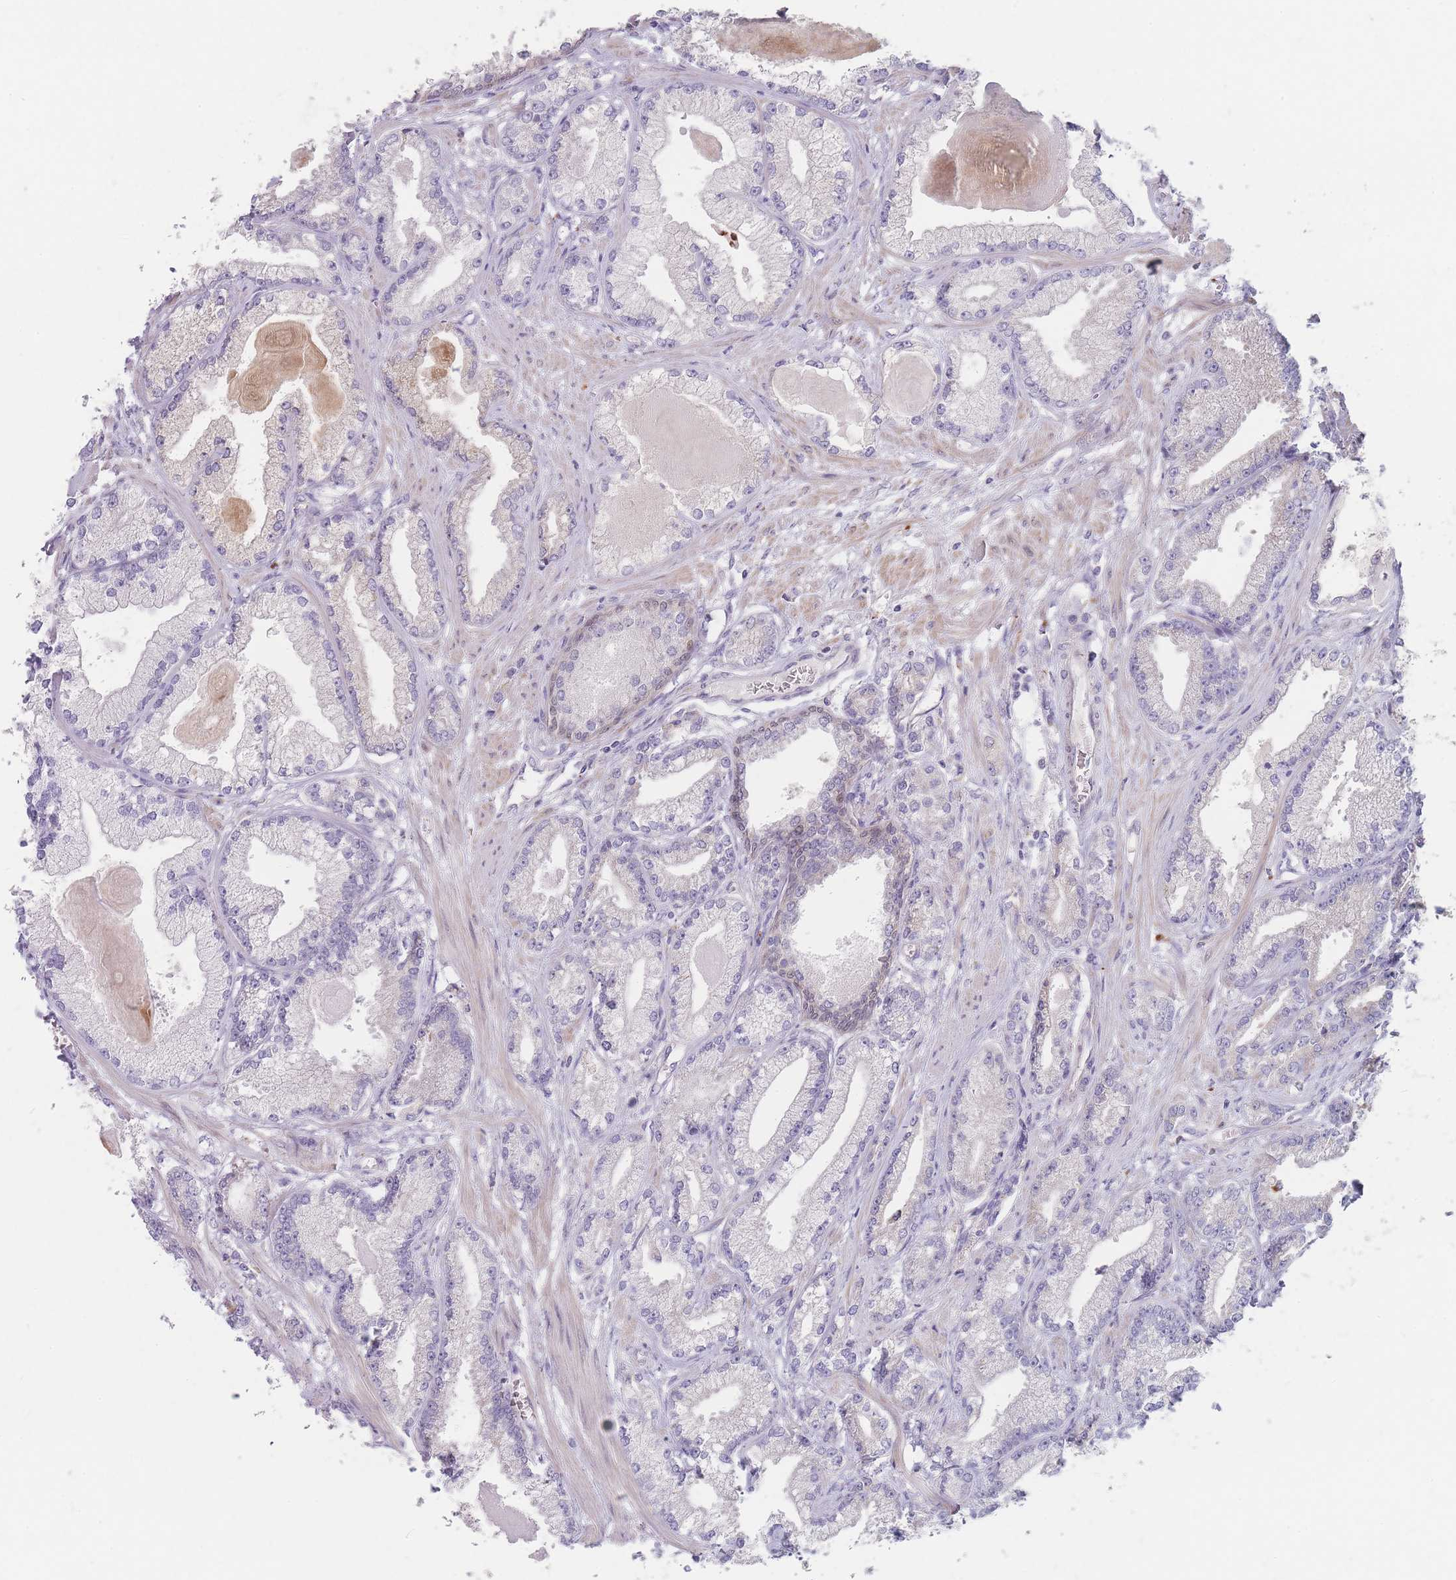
{"staining": {"intensity": "negative", "quantity": "none", "location": "none"}, "tissue": "prostate cancer", "cell_type": "Tumor cells", "image_type": "cancer", "snomed": [{"axis": "morphology", "description": "Adenocarcinoma, Low grade"}, {"axis": "topography", "description": "Prostate"}], "caption": "Low-grade adenocarcinoma (prostate) was stained to show a protein in brown. There is no significant expression in tumor cells. (DAB (3,3'-diaminobenzidine) IHC visualized using brightfield microscopy, high magnification).", "gene": "SMPD4", "patient": {"sex": "male", "age": 64}}